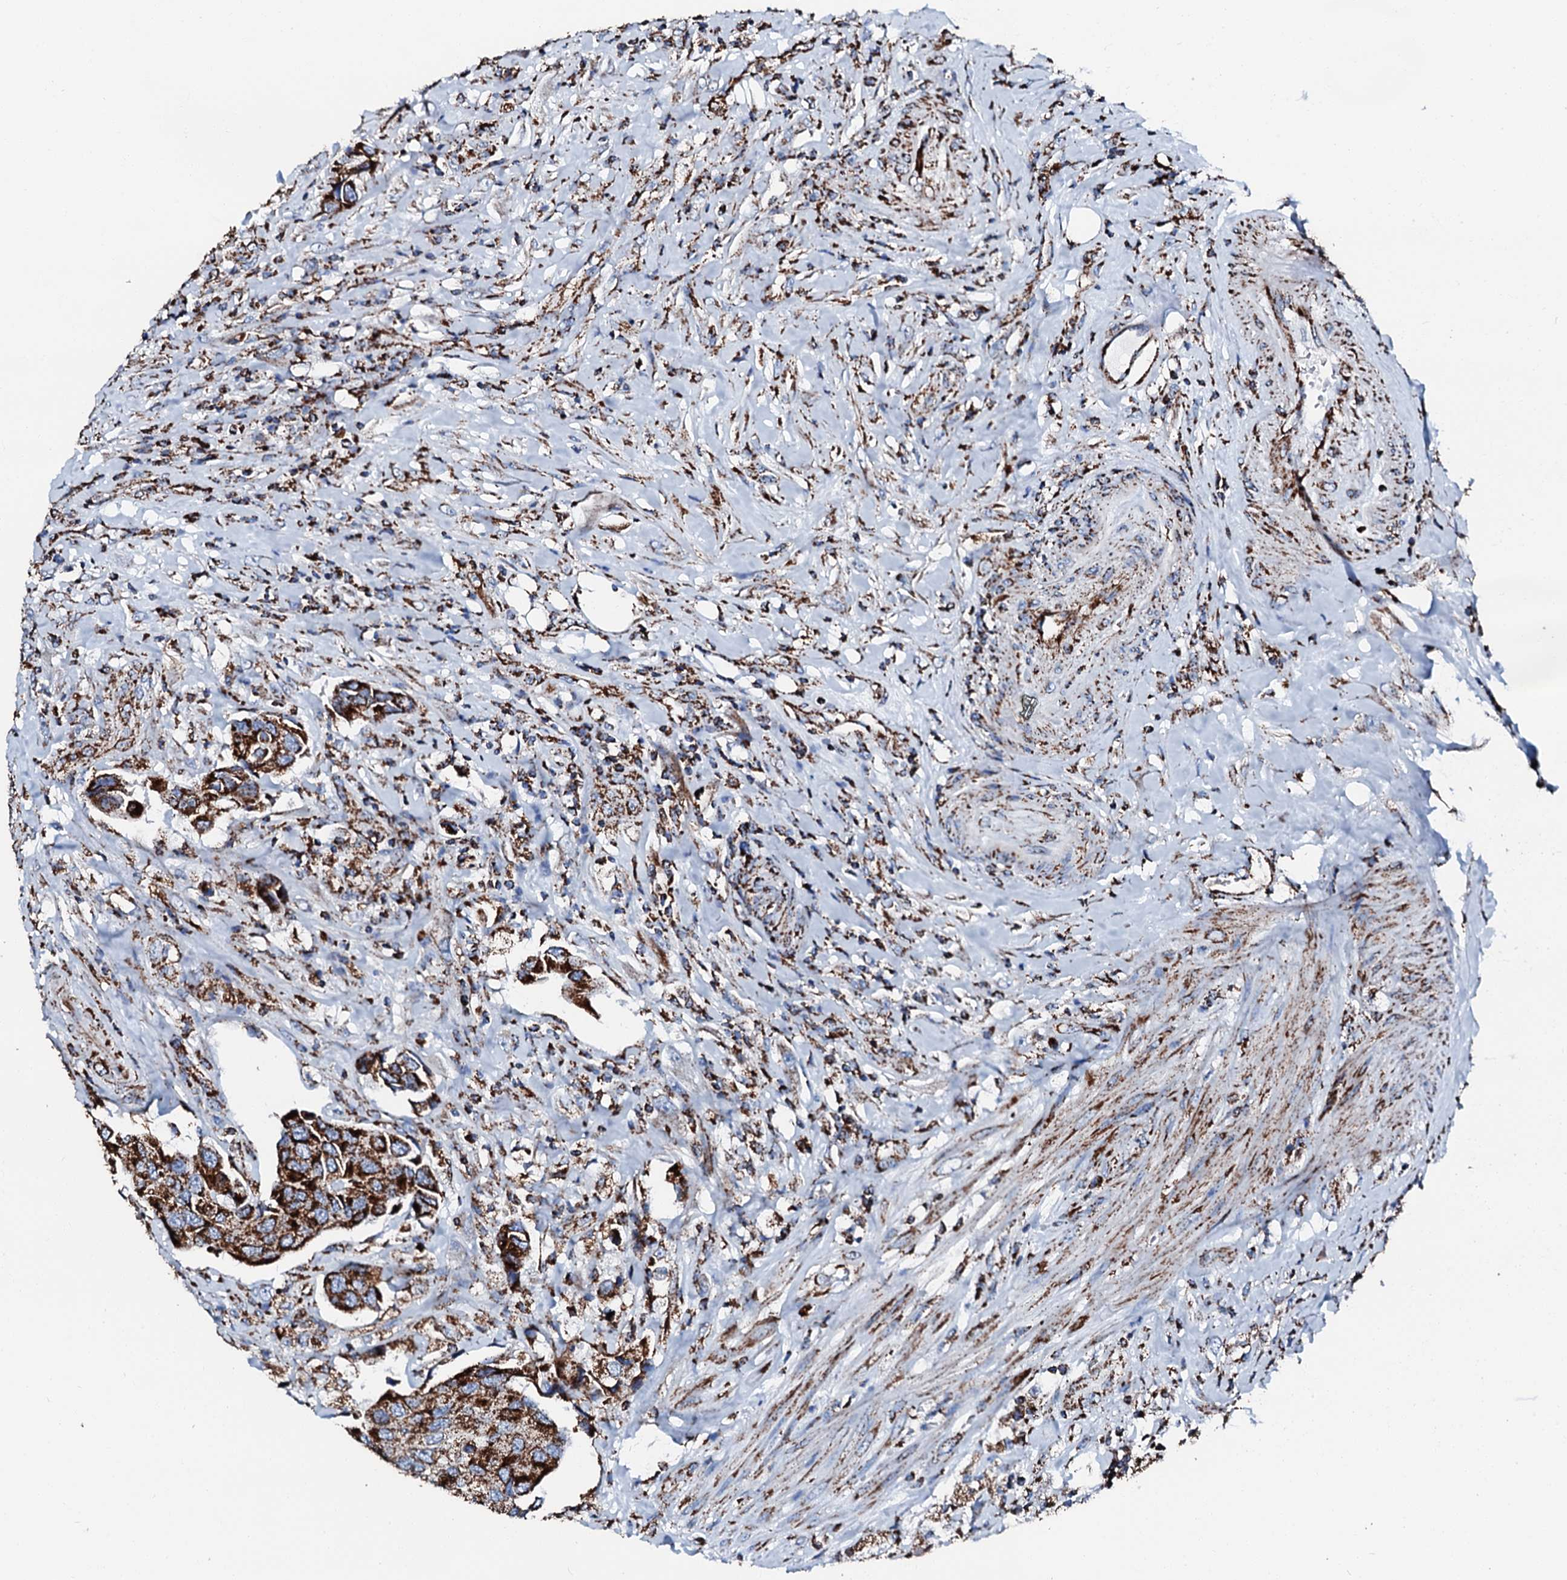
{"staining": {"intensity": "strong", "quantity": ">75%", "location": "cytoplasmic/membranous"}, "tissue": "urothelial cancer", "cell_type": "Tumor cells", "image_type": "cancer", "snomed": [{"axis": "morphology", "description": "Urothelial carcinoma, High grade"}, {"axis": "topography", "description": "Urinary bladder"}], "caption": "High-power microscopy captured an immunohistochemistry (IHC) micrograph of urothelial cancer, revealing strong cytoplasmic/membranous staining in about >75% of tumor cells. The staining was performed using DAB (3,3'-diaminobenzidine), with brown indicating positive protein expression. Nuclei are stained blue with hematoxylin.", "gene": "HADH", "patient": {"sex": "male", "age": 74}}